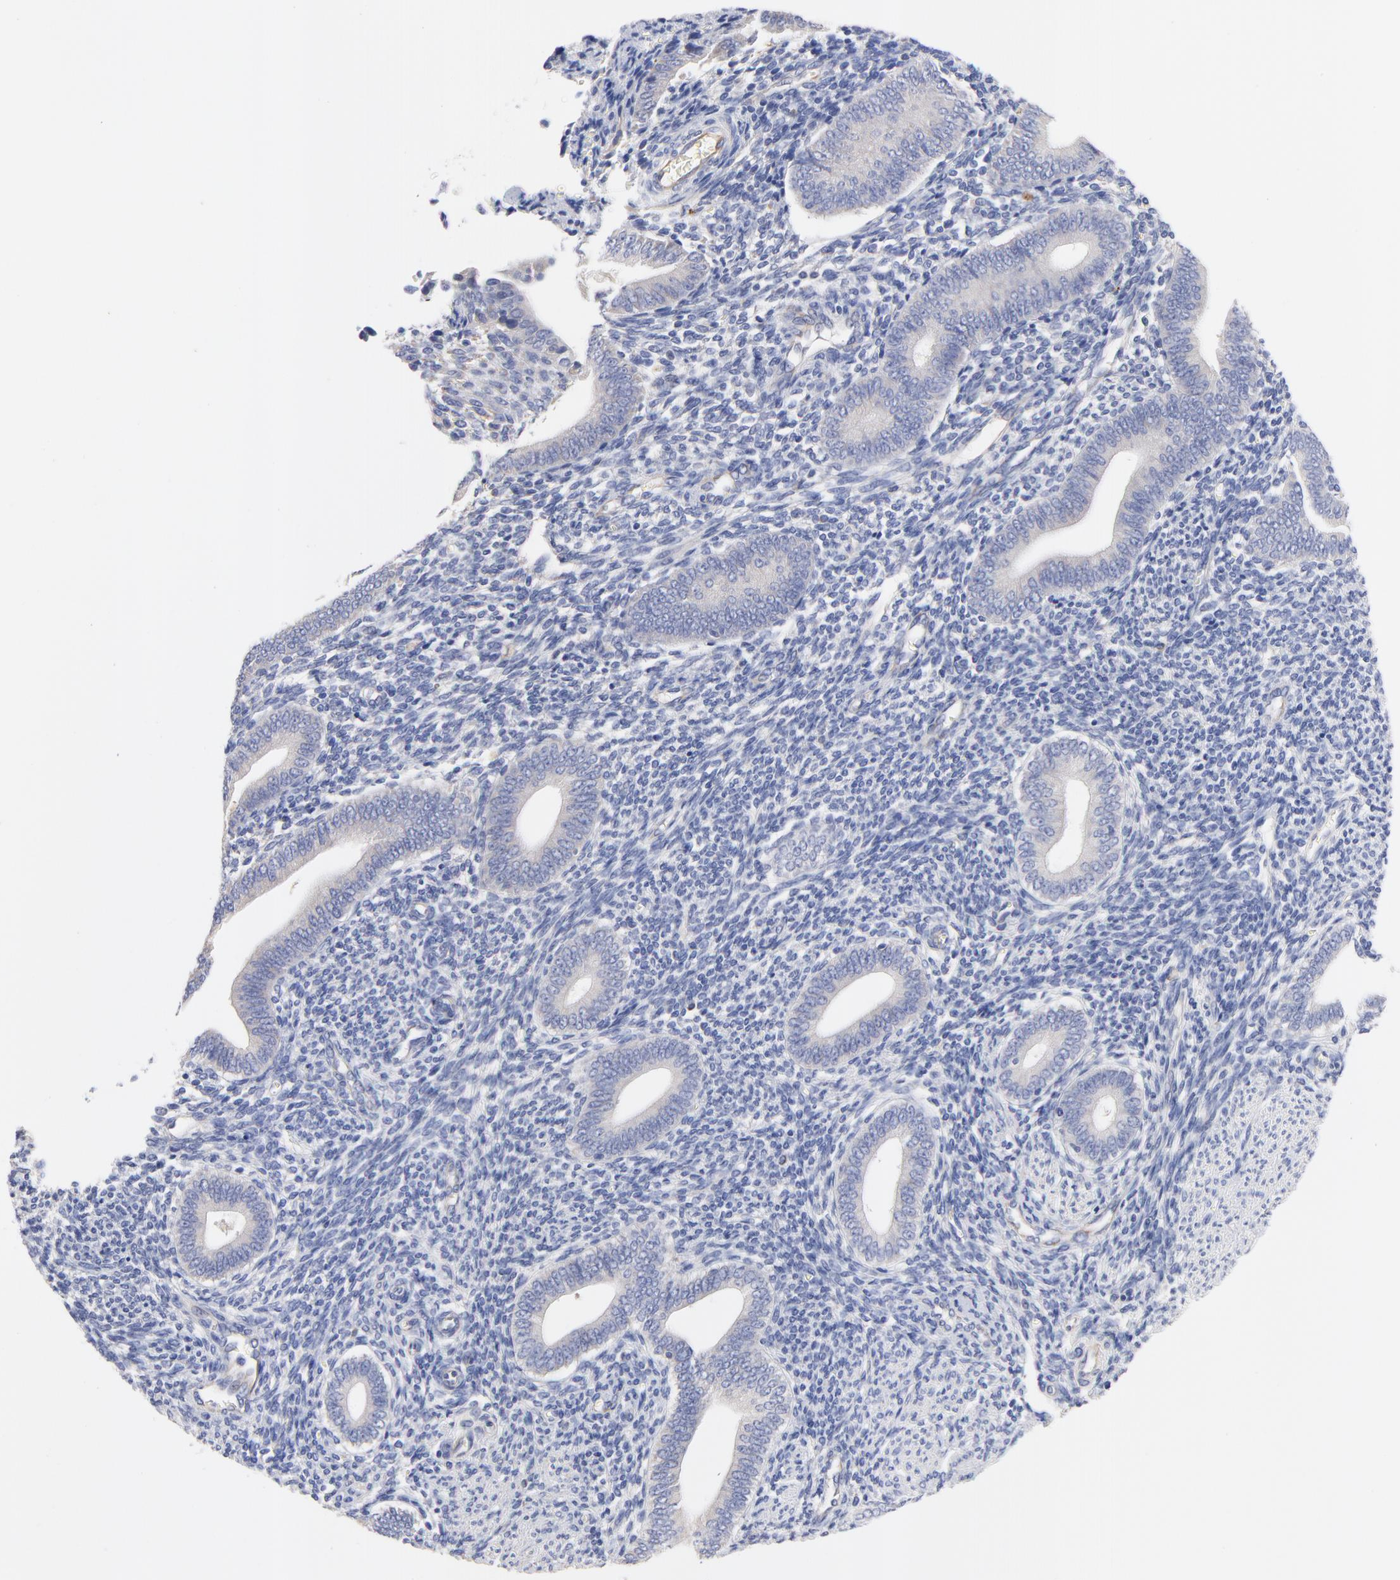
{"staining": {"intensity": "negative", "quantity": "none", "location": "none"}, "tissue": "endometrium", "cell_type": "Cells in endometrial stroma", "image_type": "normal", "snomed": [{"axis": "morphology", "description": "Normal tissue, NOS"}, {"axis": "topography", "description": "Uterus"}, {"axis": "topography", "description": "Endometrium"}], "caption": "DAB (3,3'-diaminobenzidine) immunohistochemical staining of normal human endometrium shows no significant staining in cells in endometrial stroma.", "gene": "HS3ST1", "patient": {"sex": "female", "age": 33}}